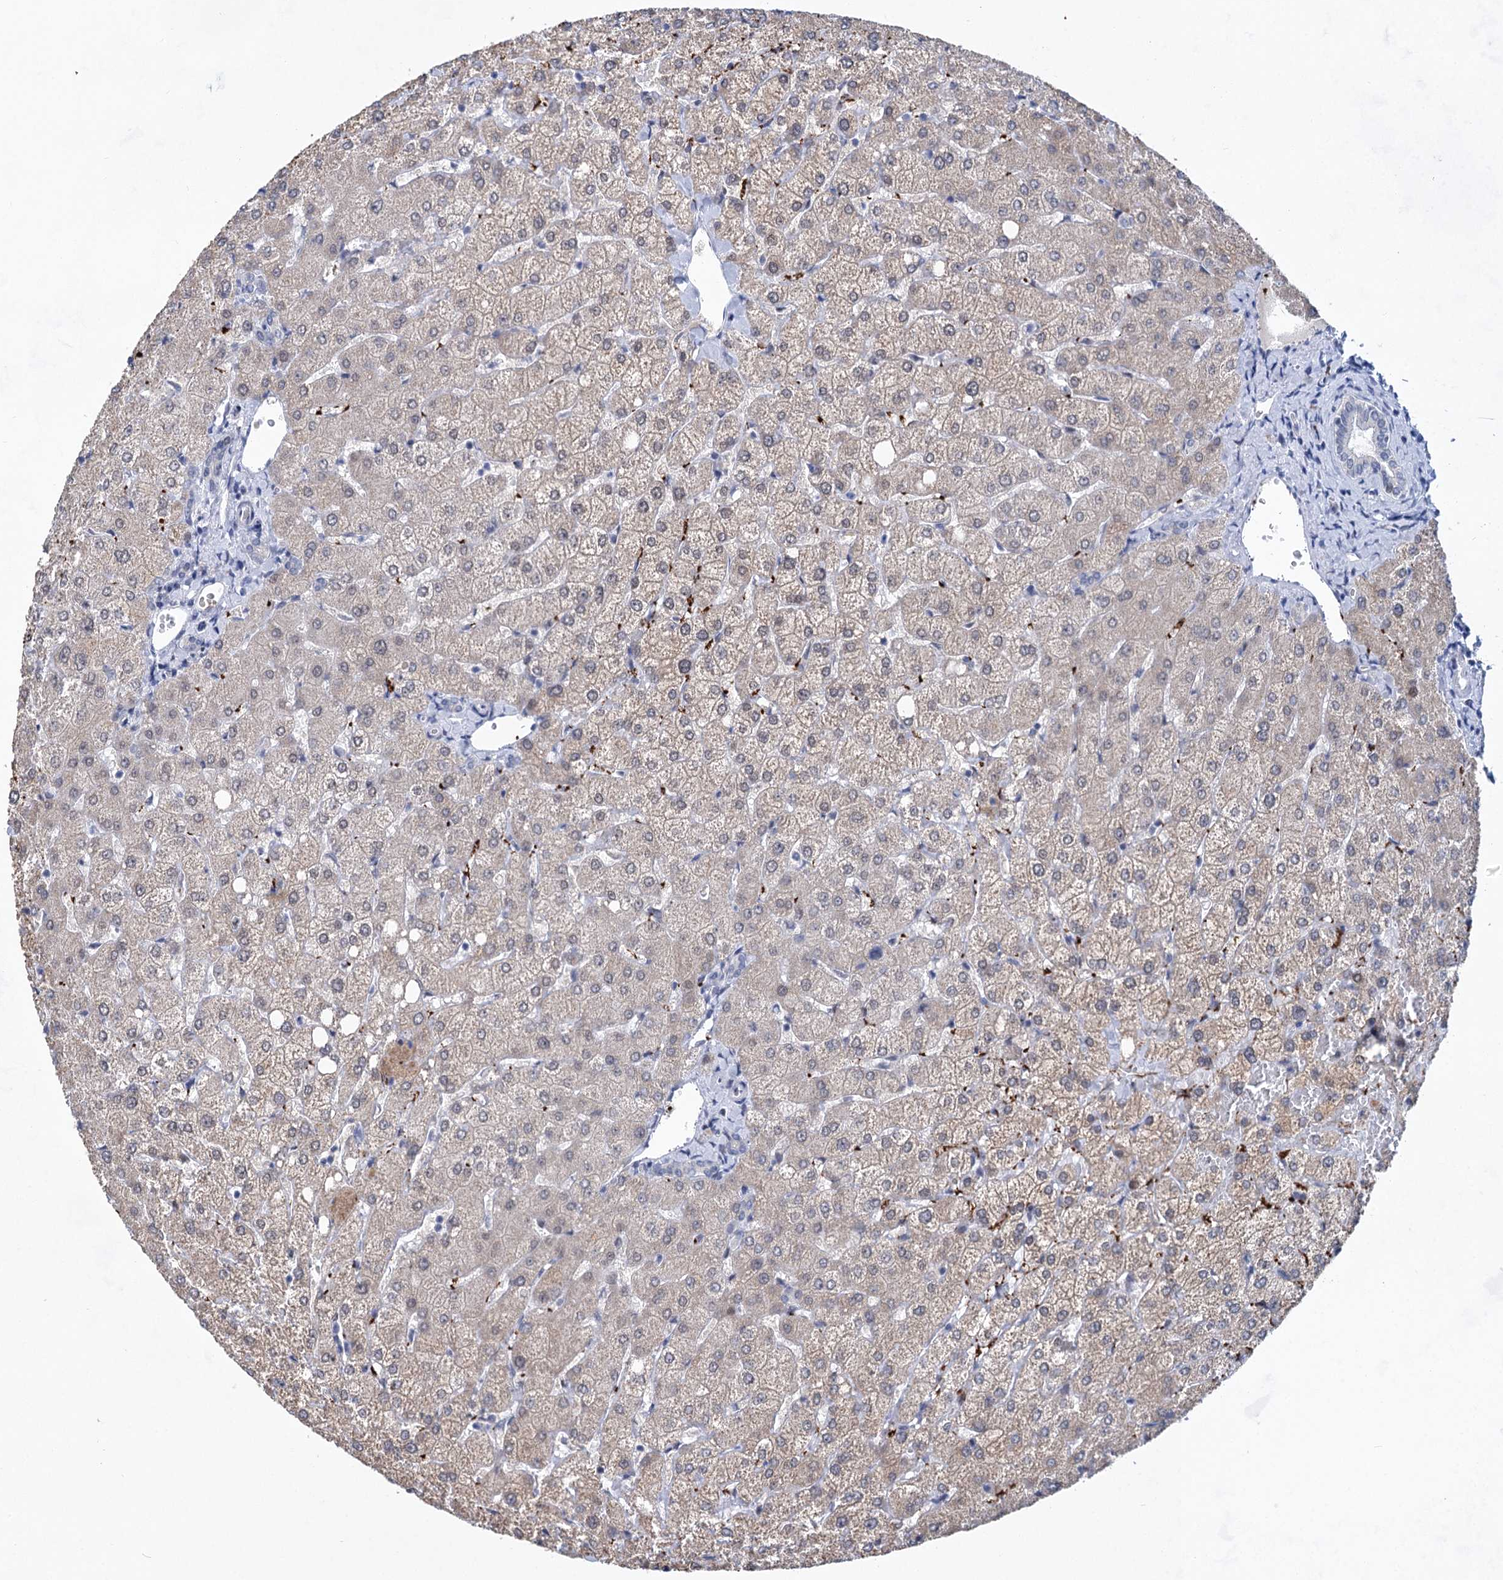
{"staining": {"intensity": "negative", "quantity": "none", "location": "none"}, "tissue": "liver", "cell_type": "Cholangiocytes", "image_type": "normal", "snomed": [{"axis": "morphology", "description": "Normal tissue, NOS"}, {"axis": "topography", "description": "Liver"}], "caption": "This is an immunohistochemistry (IHC) histopathology image of normal liver. There is no expression in cholangiocytes.", "gene": "MON2", "patient": {"sex": "female", "age": 54}}